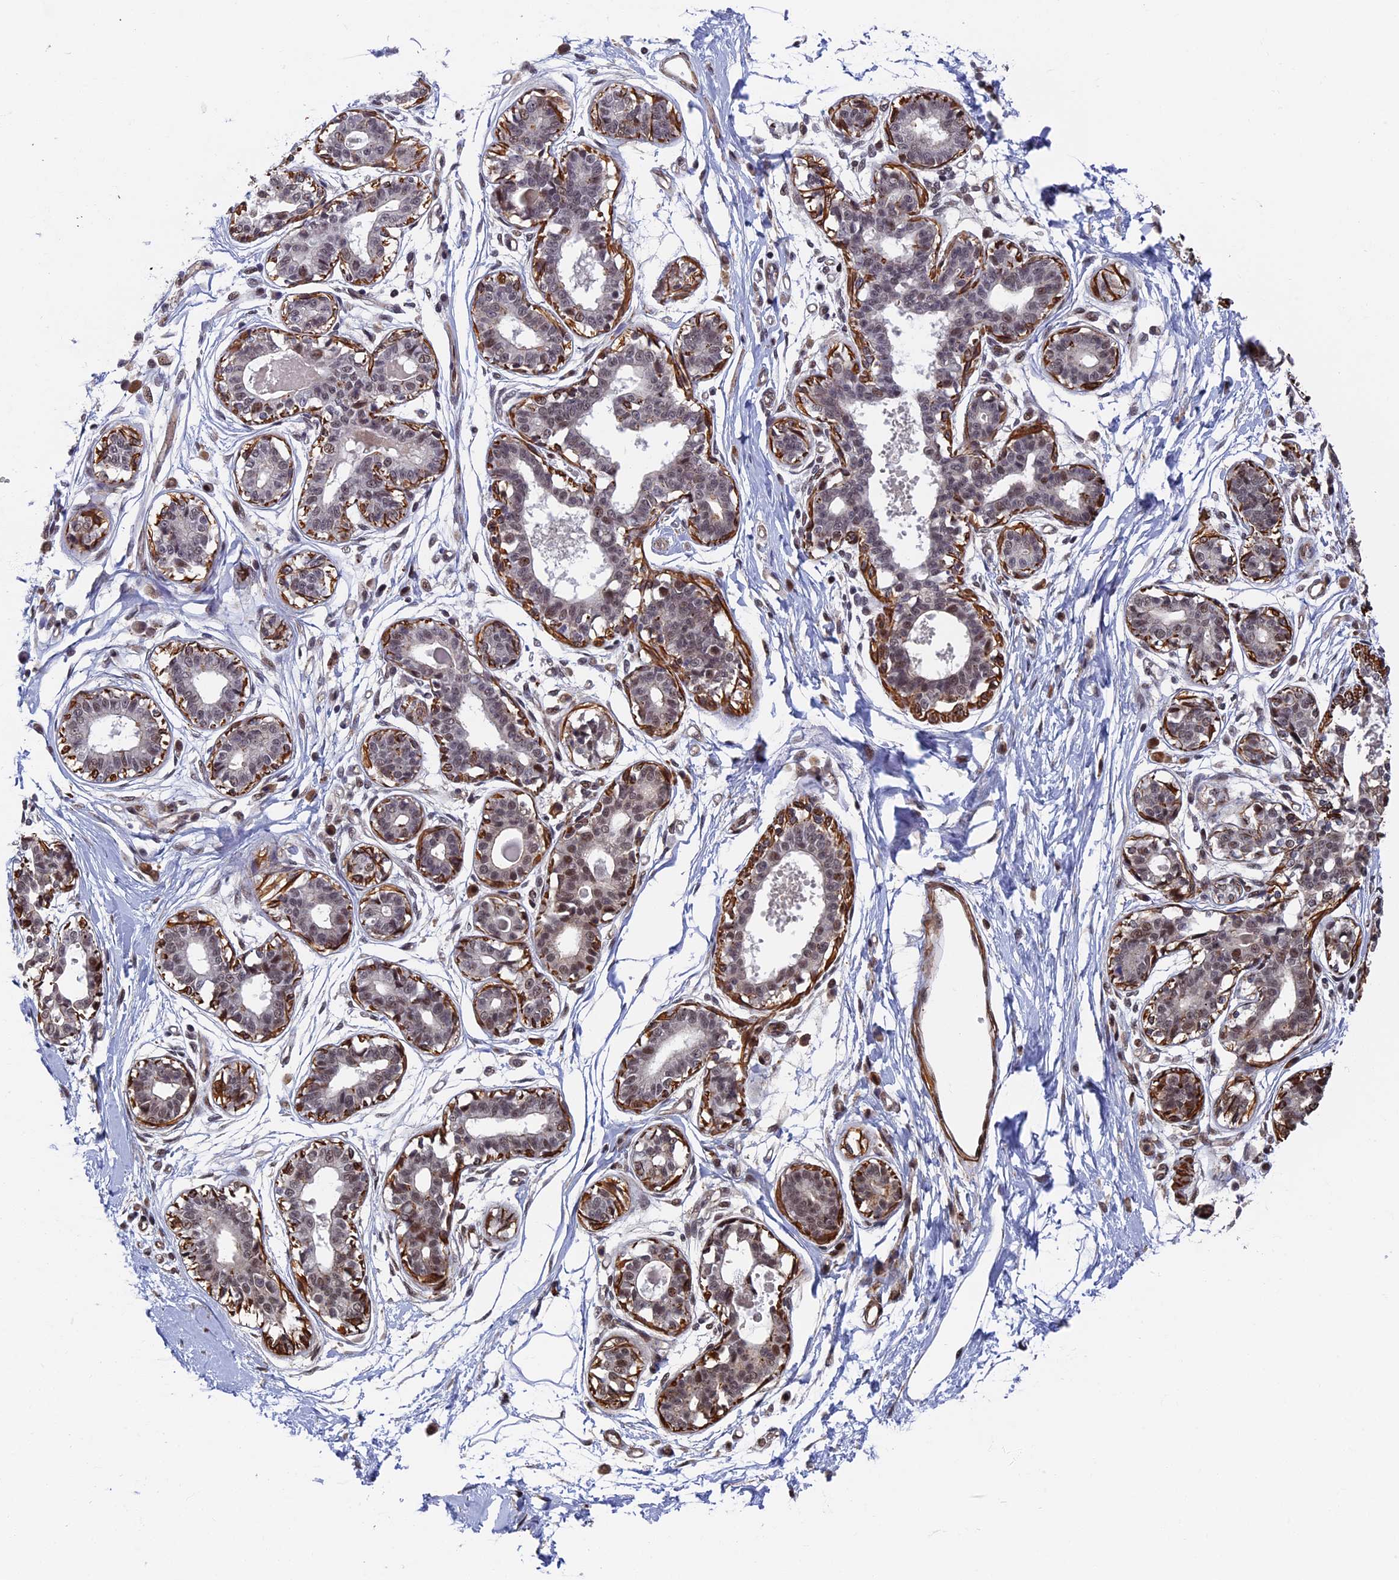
{"staining": {"intensity": "negative", "quantity": "none", "location": "none"}, "tissue": "breast", "cell_type": "Adipocytes", "image_type": "normal", "snomed": [{"axis": "morphology", "description": "Normal tissue, NOS"}, {"axis": "topography", "description": "Breast"}], "caption": "Human breast stained for a protein using IHC shows no positivity in adipocytes.", "gene": "CTDP1", "patient": {"sex": "female", "age": 45}}